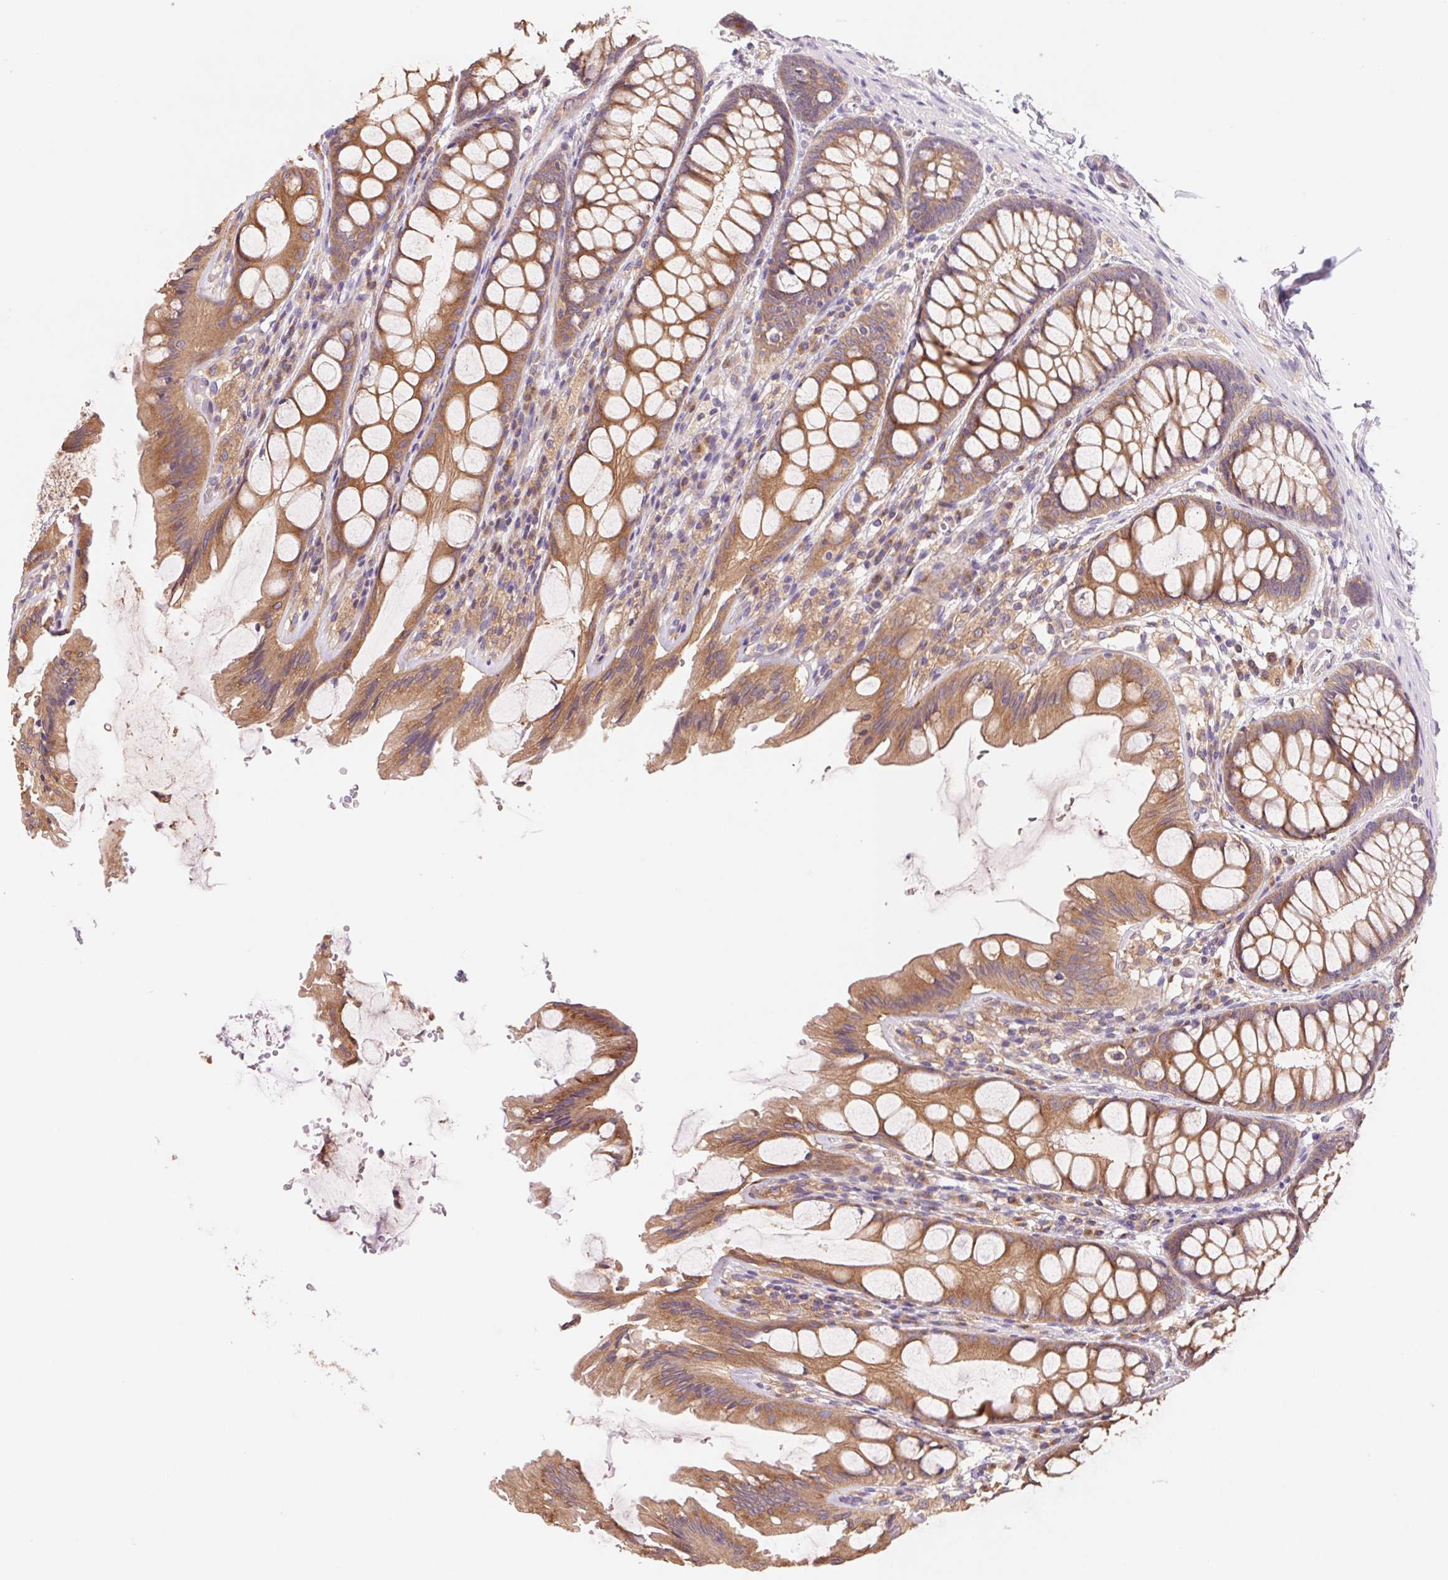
{"staining": {"intensity": "weak", "quantity": "25%-75%", "location": "cytoplasmic/membranous"}, "tissue": "colon", "cell_type": "Endothelial cells", "image_type": "normal", "snomed": [{"axis": "morphology", "description": "Normal tissue, NOS"}, {"axis": "topography", "description": "Colon"}], "caption": "Endothelial cells exhibit low levels of weak cytoplasmic/membranous positivity in approximately 25%-75% of cells in unremarkable colon. (Brightfield microscopy of DAB IHC at high magnification).", "gene": "RAB1A", "patient": {"sex": "male", "age": 47}}